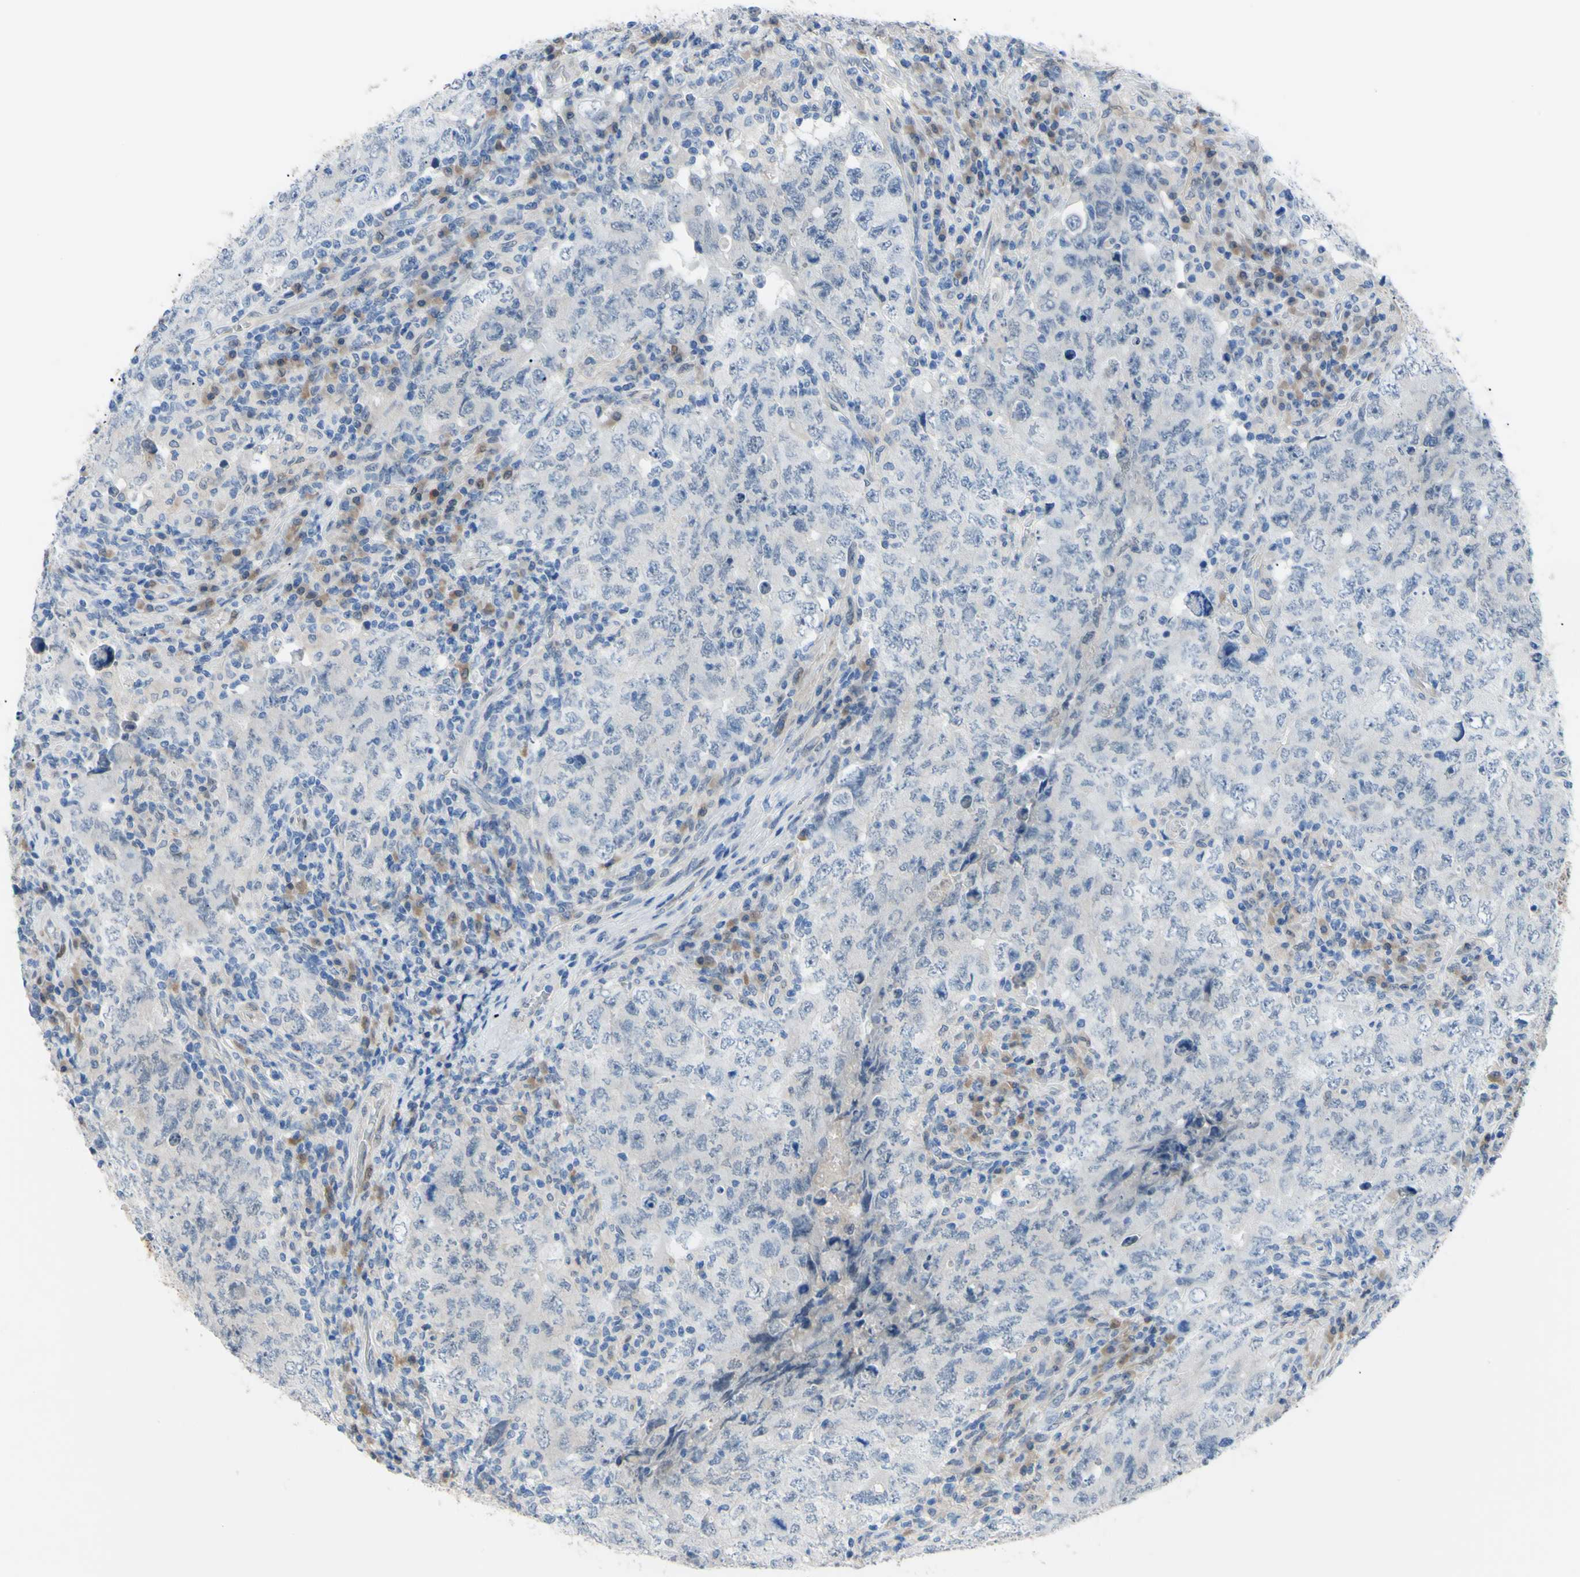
{"staining": {"intensity": "negative", "quantity": "none", "location": "none"}, "tissue": "testis cancer", "cell_type": "Tumor cells", "image_type": "cancer", "snomed": [{"axis": "morphology", "description": "Carcinoma, Embryonal, NOS"}, {"axis": "topography", "description": "Testis"}], "caption": "A photomicrograph of human testis embryonal carcinoma is negative for staining in tumor cells. (Stains: DAB (3,3'-diaminobenzidine) immunohistochemistry with hematoxylin counter stain, Microscopy: brightfield microscopy at high magnification).", "gene": "NOL3", "patient": {"sex": "male", "age": 26}}